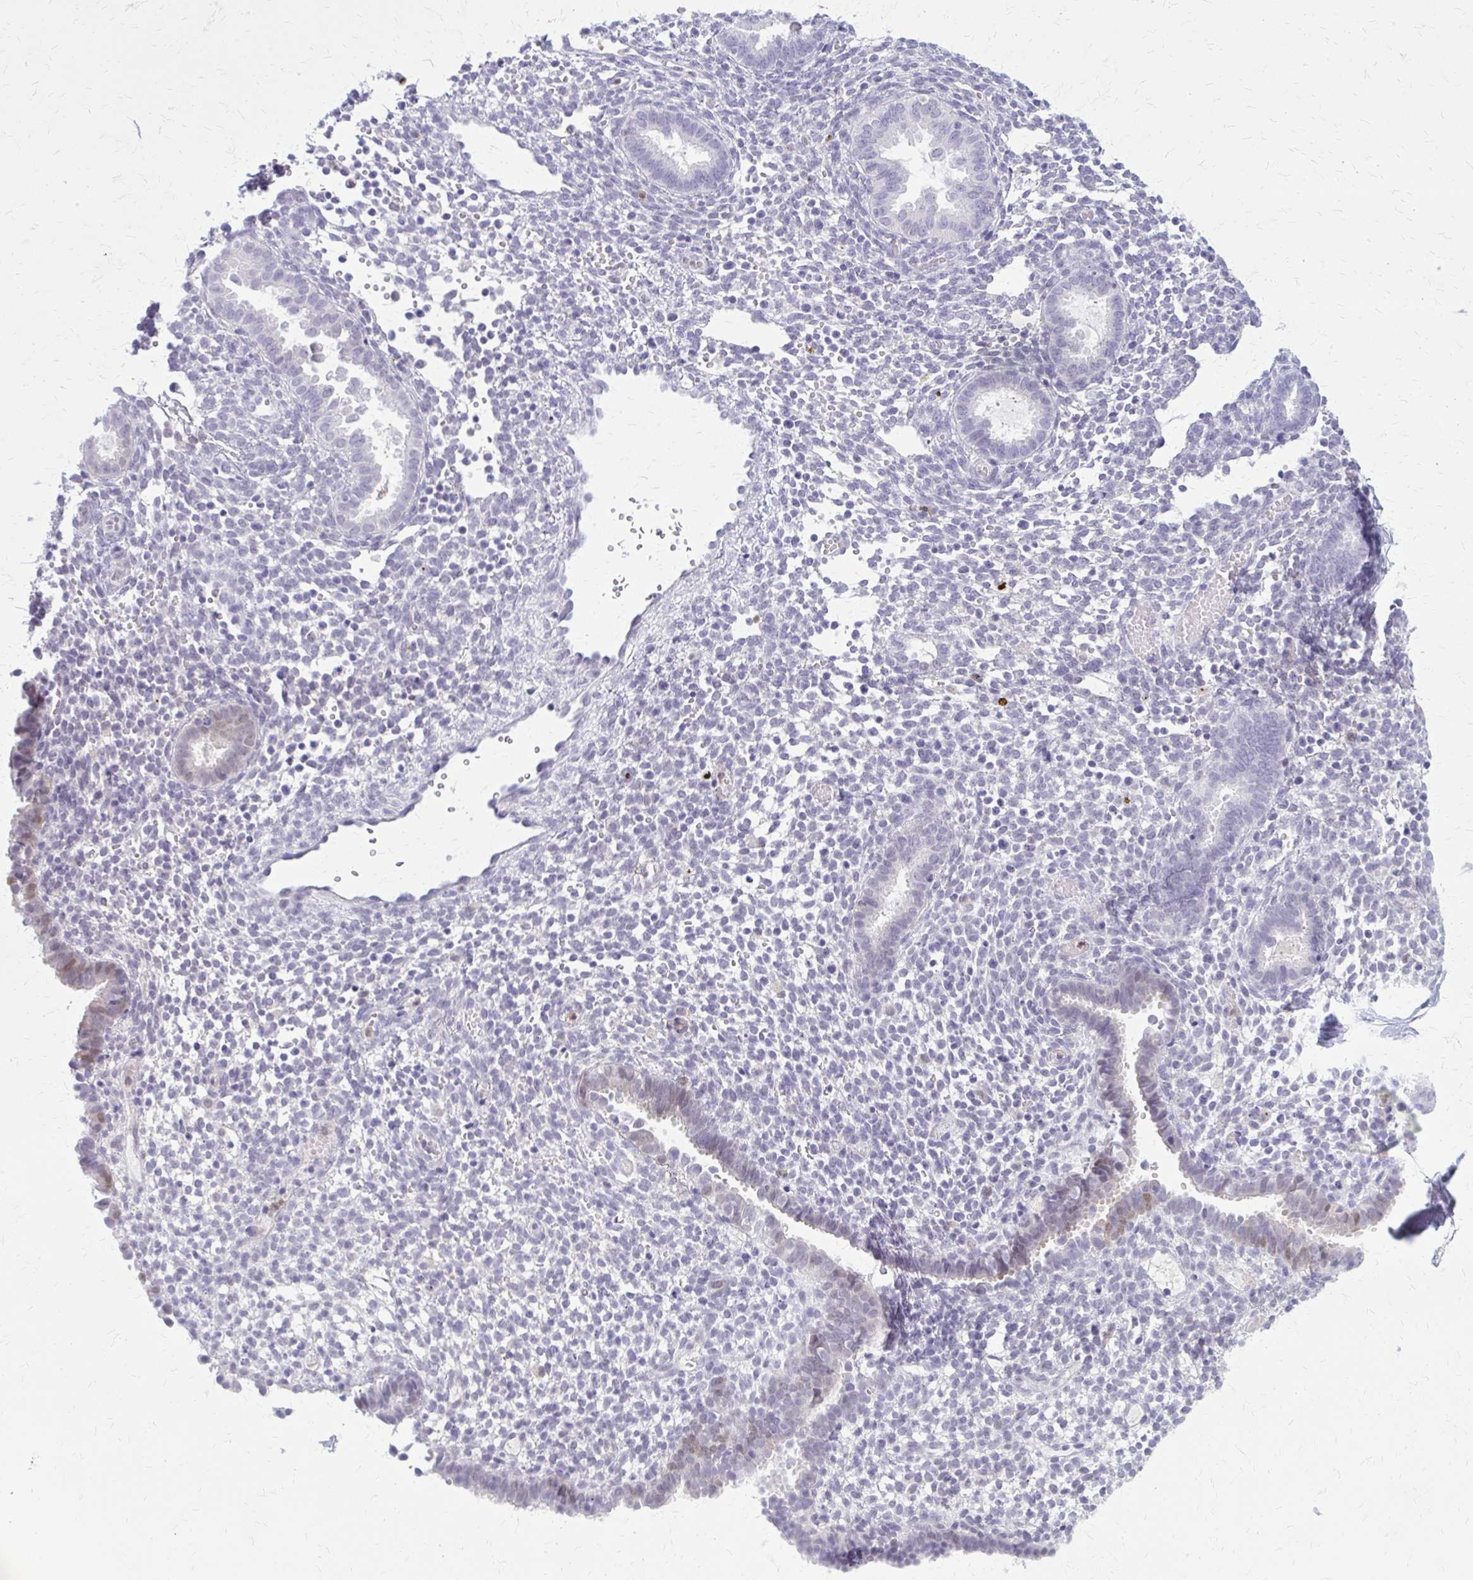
{"staining": {"intensity": "negative", "quantity": "none", "location": "none"}, "tissue": "endometrium", "cell_type": "Cells in endometrial stroma", "image_type": "normal", "snomed": [{"axis": "morphology", "description": "Normal tissue, NOS"}, {"axis": "topography", "description": "Endometrium"}], "caption": "DAB (3,3'-diaminobenzidine) immunohistochemical staining of unremarkable endometrium displays no significant expression in cells in endometrial stroma. The staining was performed using DAB to visualize the protein expression in brown, while the nuclei were stained in blue with hematoxylin (Magnification: 20x).", "gene": "GLRX", "patient": {"sex": "female", "age": 36}}